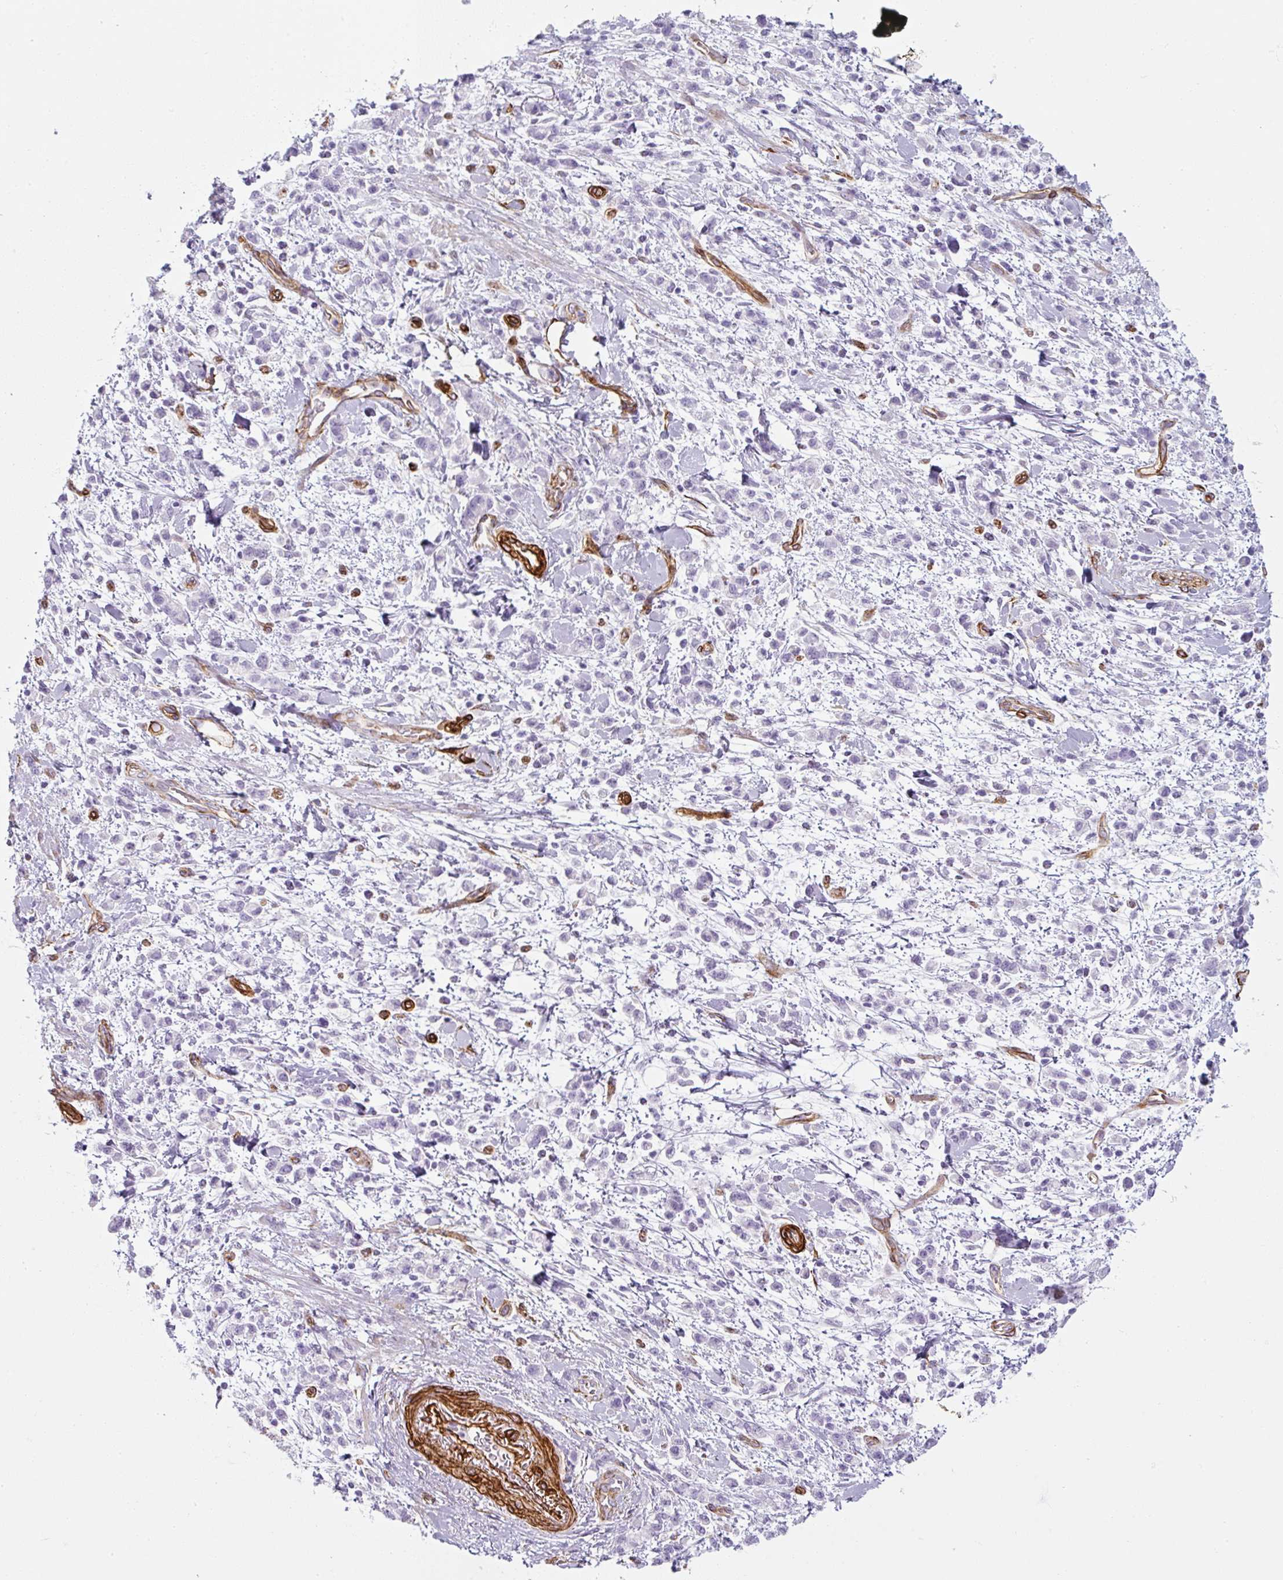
{"staining": {"intensity": "negative", "quantity": "none", "location": "none"}, "tissue": "stomach cancer", "cell_type": "Tumor cells", "image_type": "cancer", "snomed": [{"axis": "morphology", "description": "Adenocarcinoma, NOS"}, {"axis": "topography", "description": "Stomach"}], "caption": "Immunohistochemical staining of human stomach adenocarcinoma demonstrates no significant expression in tumor cells. (DAB (3,3'-diaminobenzidine) immunohistochemistry (IHC), high magnification).", "gene": "CAVIN3", "patient": {"sex": "male", "age": 76}}